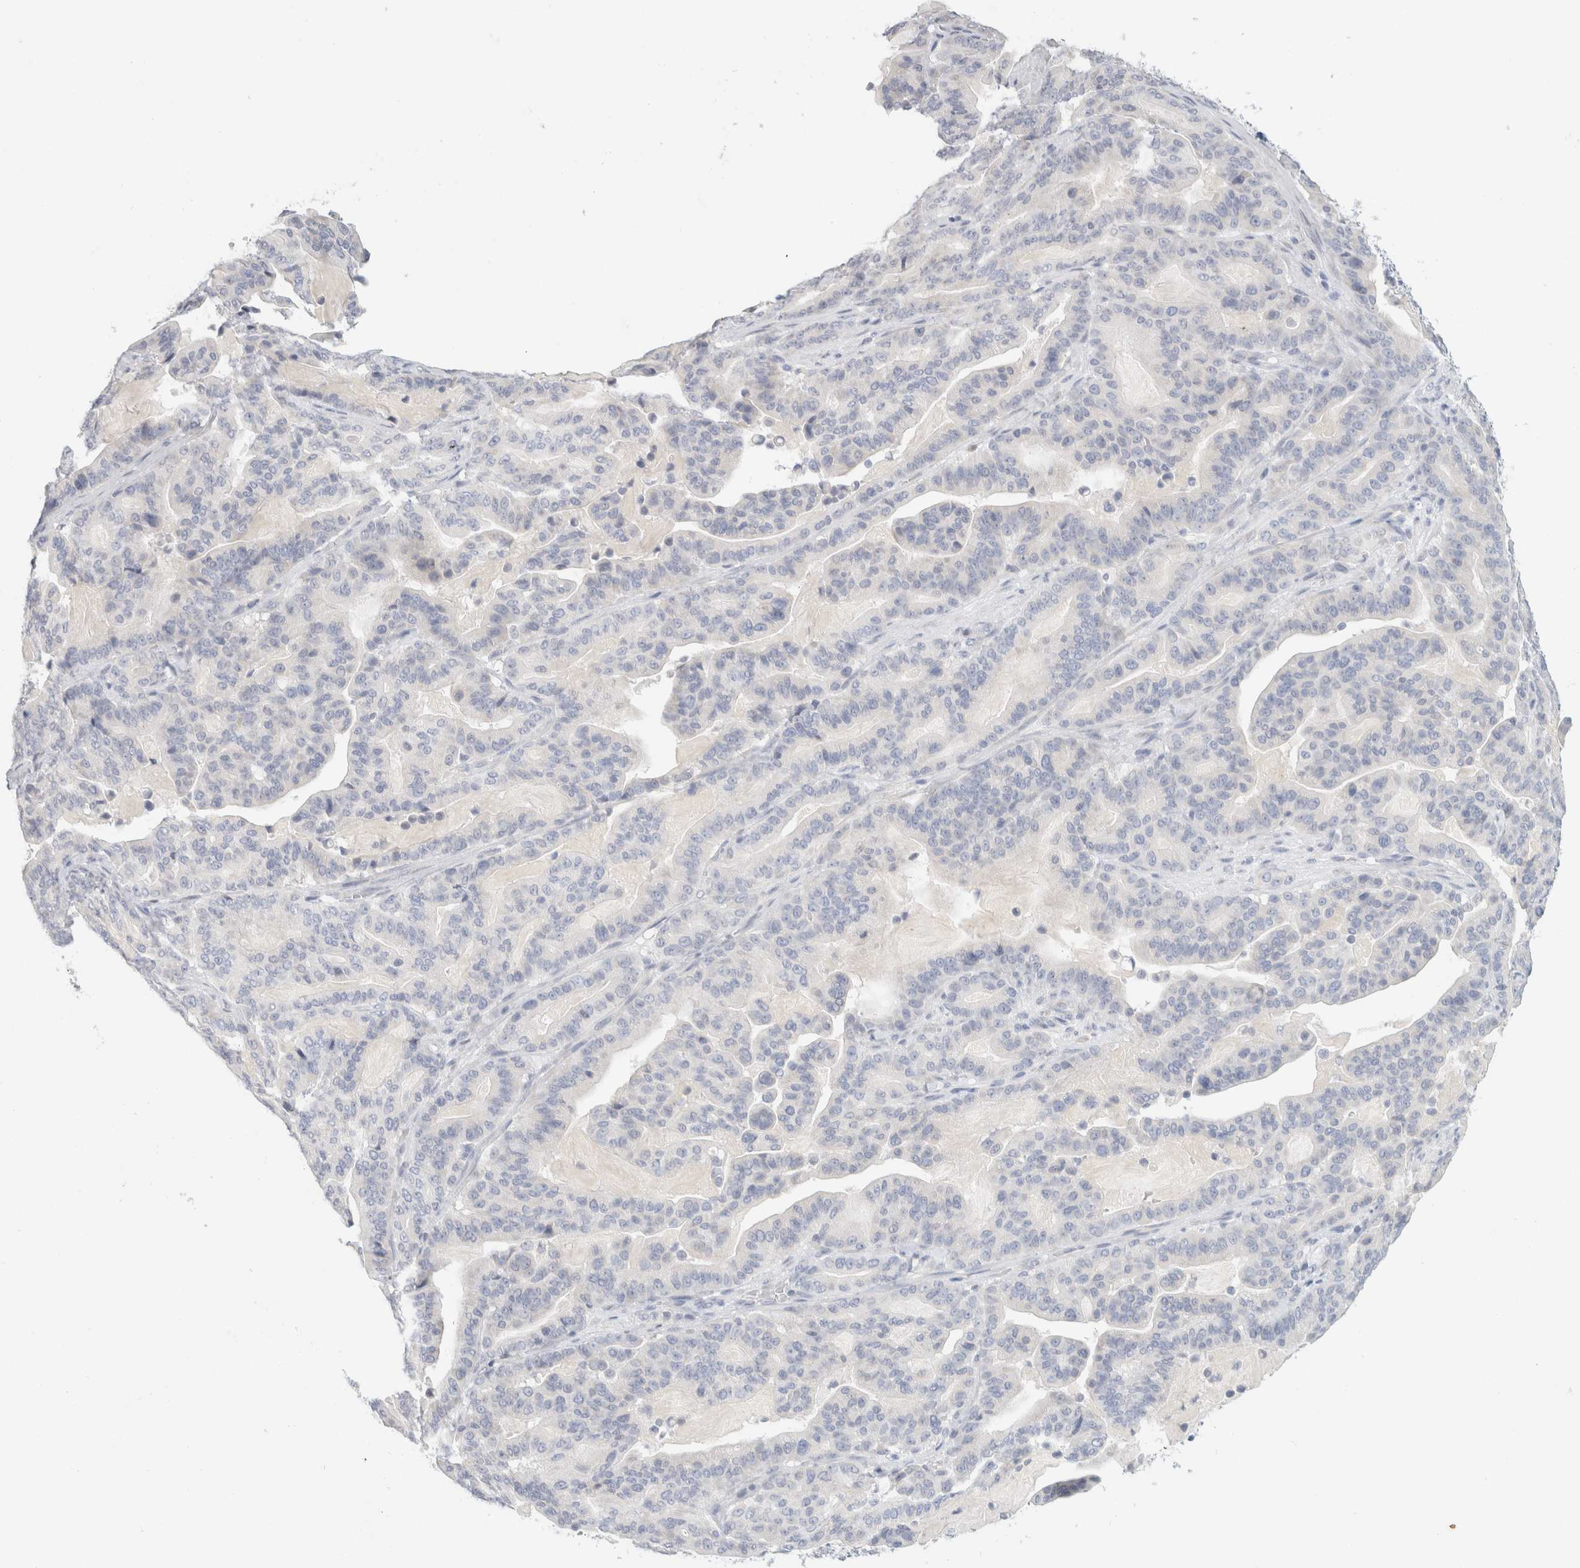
{"staining": {"intensity": "negative", "quantity": "none", "location": "none"}, "tissue": "pancreatic cancer", "cell_type": "Tumor cells", "image_type": "cancer", "snomed": [{"axis": "morphology", "description": "Adenocarcinoma, NOS"}, {"axis": "topography", "description": "Pancreas"}], "caption": "Immunohistochemistry histopathology image of pancreatic cancer (adenocarcinoma) stained for a protein (brown), which displays no expression in tumor cells.", "gene": "NEFM", "patient": {"sex": "male", "age": 63}}